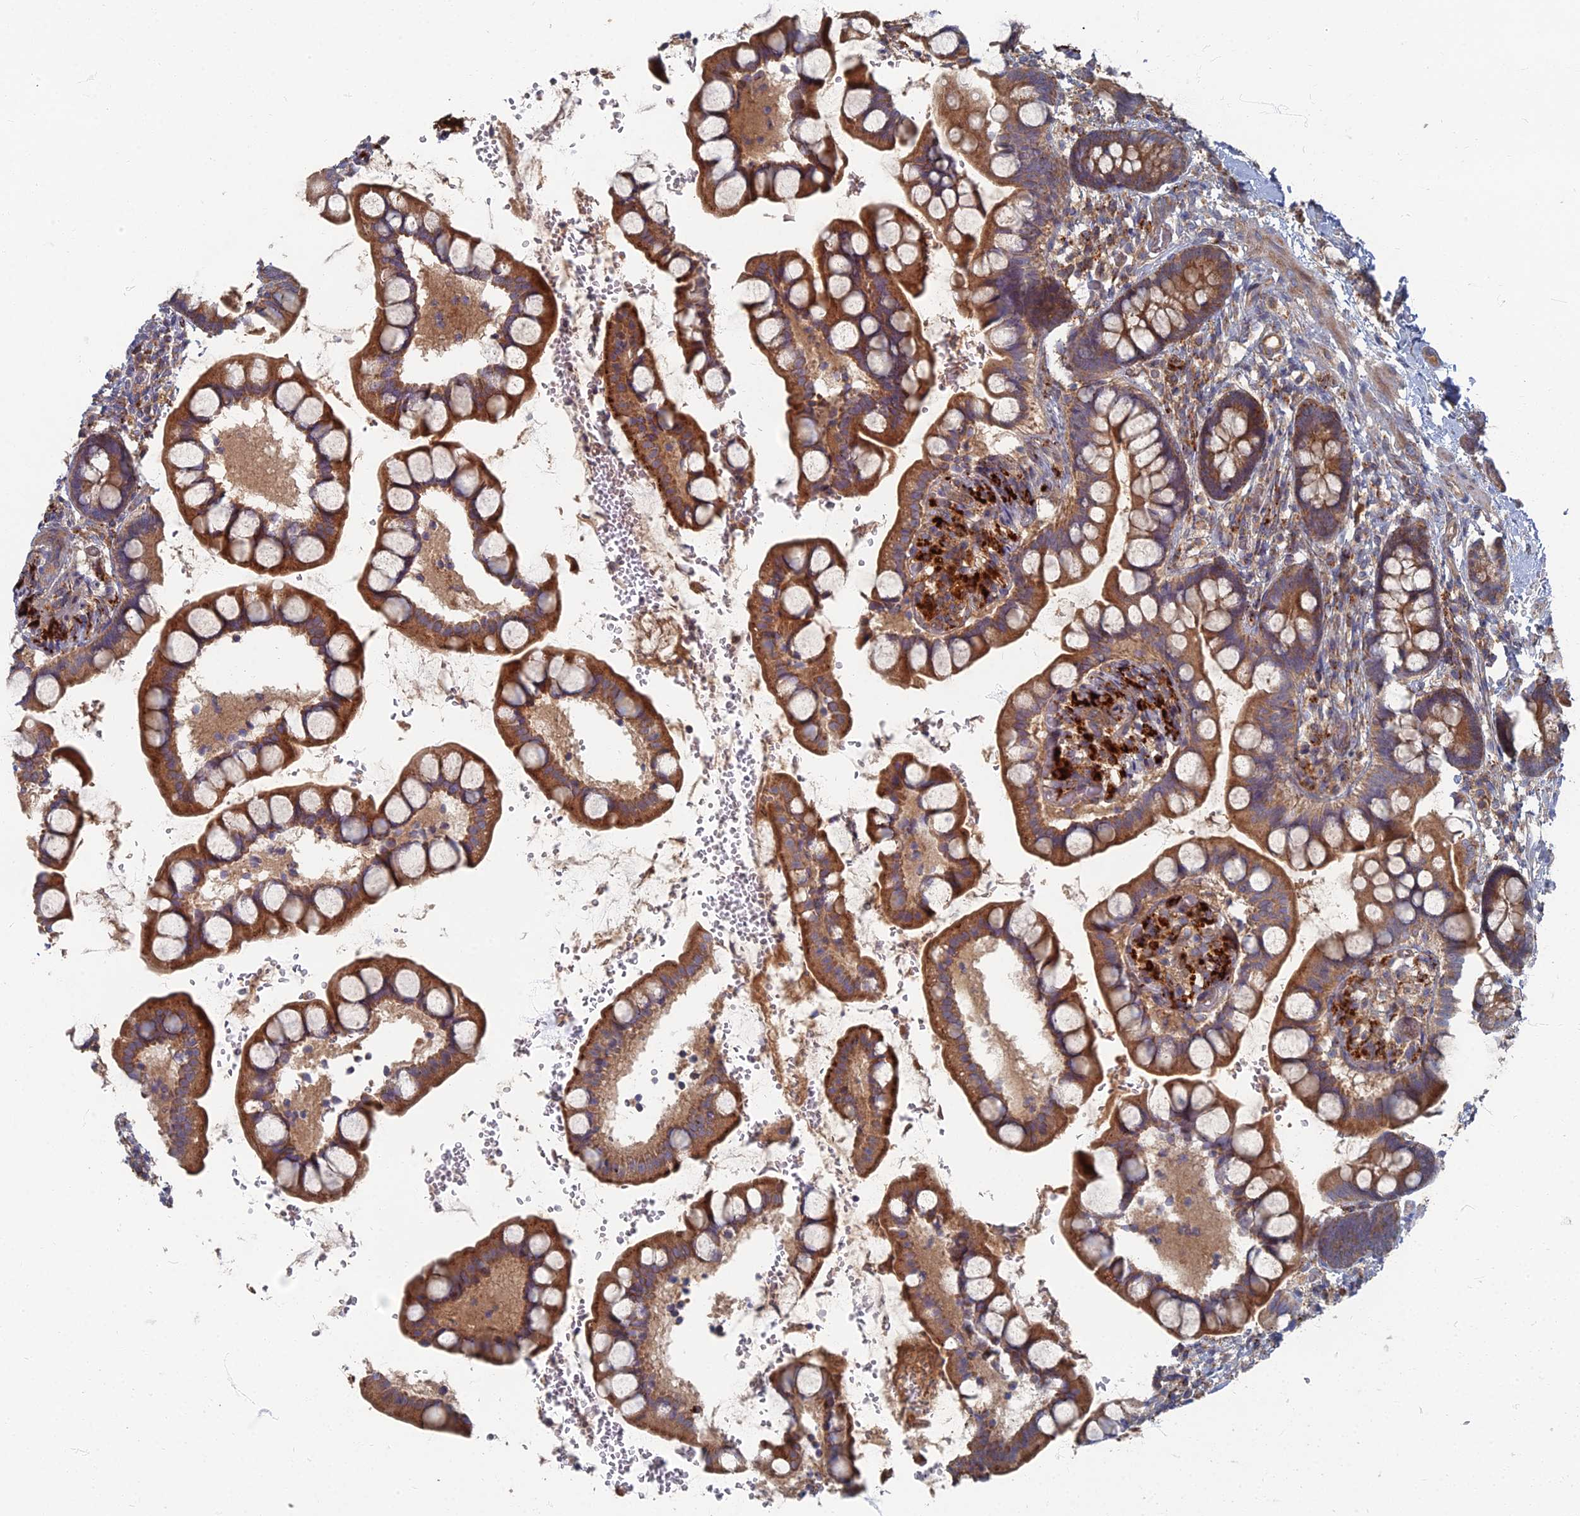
{"staining": {"intensity": "strong", "quantity": ">75%", "location": "cytoplasmic/membranous"}, "tissue": "small intestine", "cell_type": "Glandular cells", "image_type": "normal", "snomed": [{"axis": "morphology", "description": "Normal tissue, NOS"}, {"axis": "topography", "description": "Small intestine"}], "caption": "Glandular cells display high levels of strong cytoplasmic/membranous staining in about >75% of cells in benign small intestine. Nuclei are stained in blue.", "gene": "PPCDC", "patient": {"sex": "male", "age": 52}}